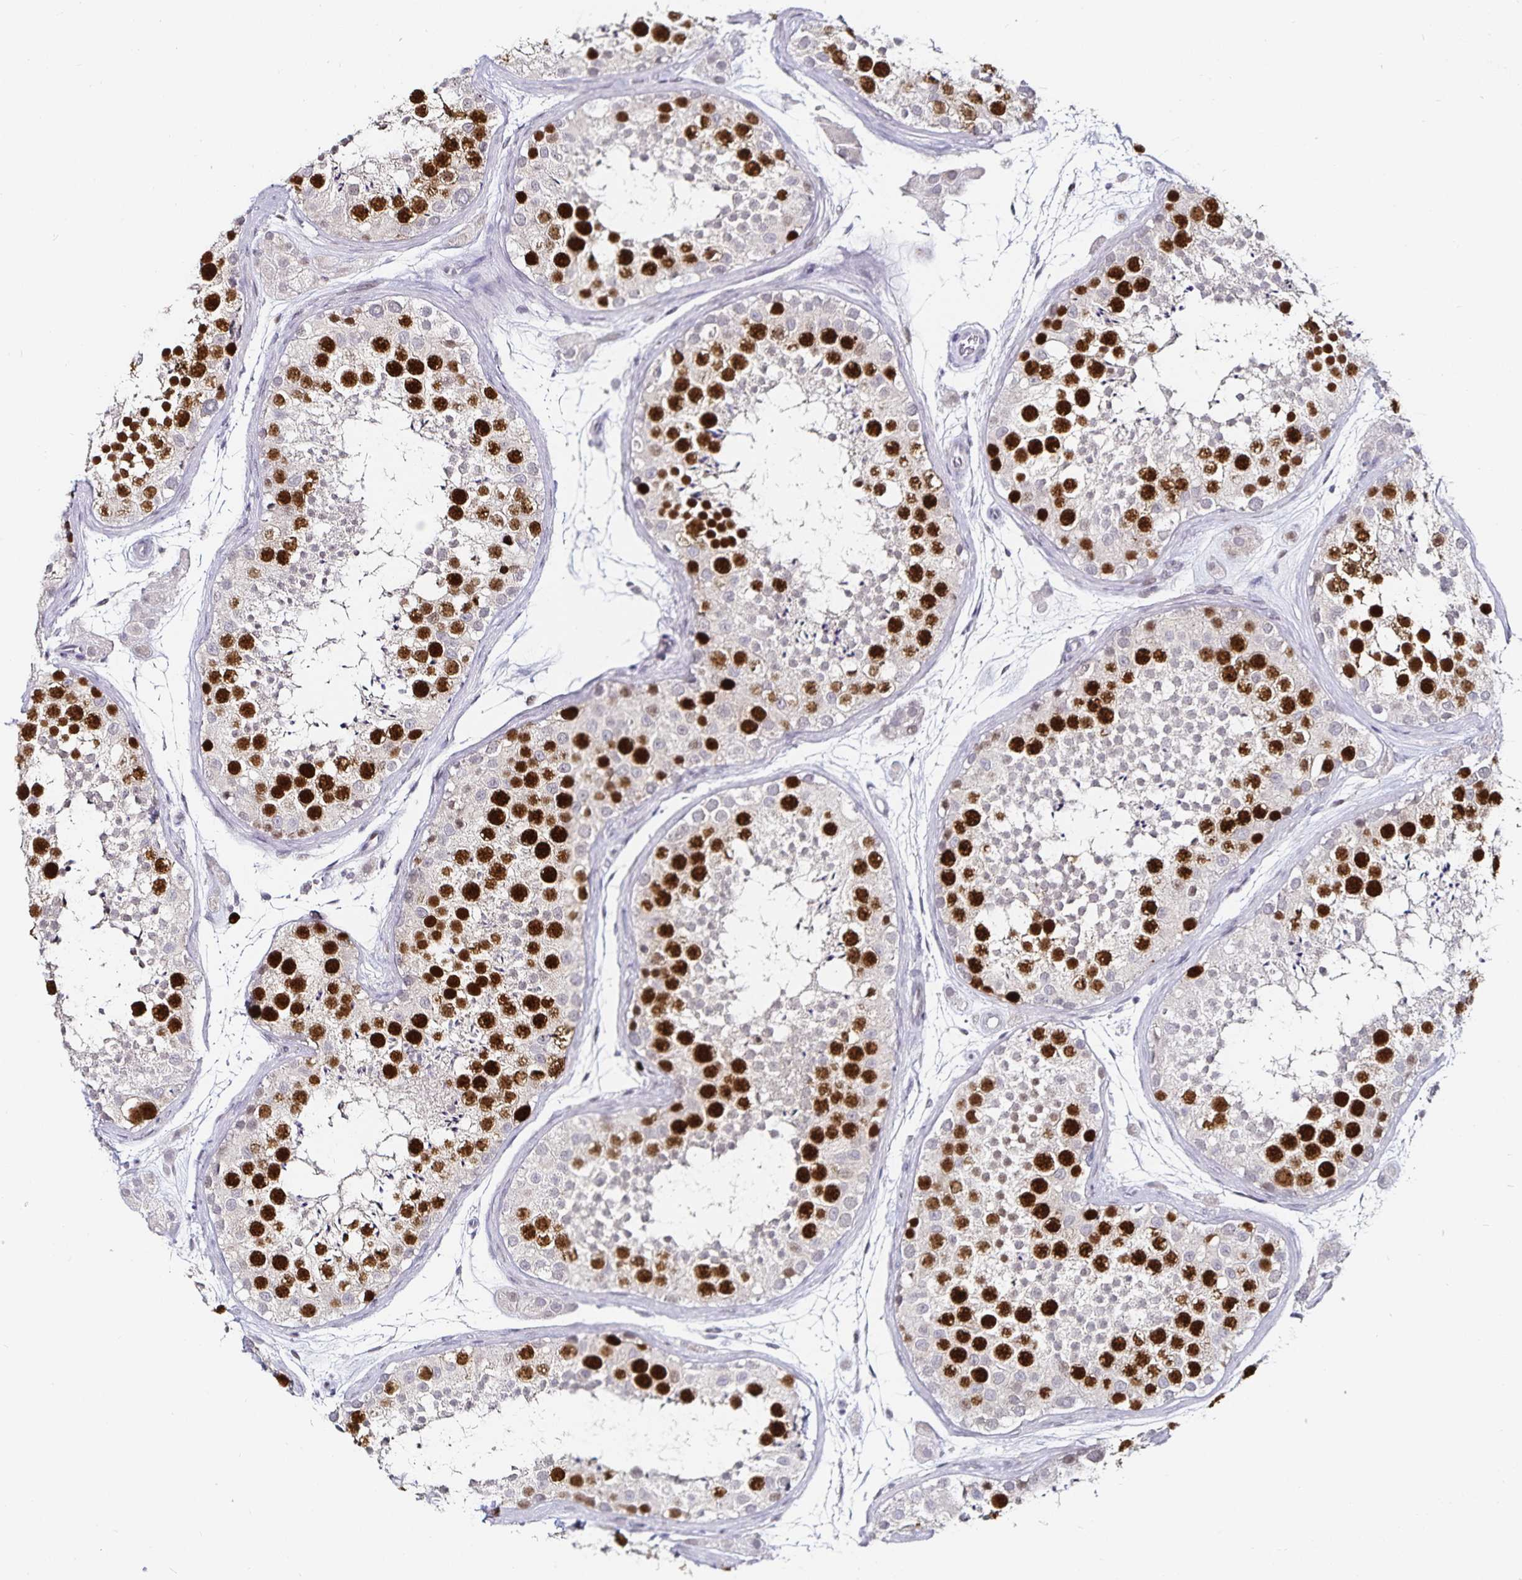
{"staining": {"intensity": "strong", "quantity": "25%-75%", "location": "nuclear"}, "tissue": "testis", "cell_type": "Cells in seminiferous ducts", "image_type": "normal", "snomed": [{"axis": "morphology", "description": "Normal tissue, NOS"}, {"axis": "topography", "description": "Testis"}], "caption": "Immunohistochemical staining of normal human testis shows 25%-75% levels of strong nuclear protein staining in approximately 25%-75% of cells in seminiferous ducts.", "gene": "ANLN", "patient": {"sex": "male", "age": 41}}